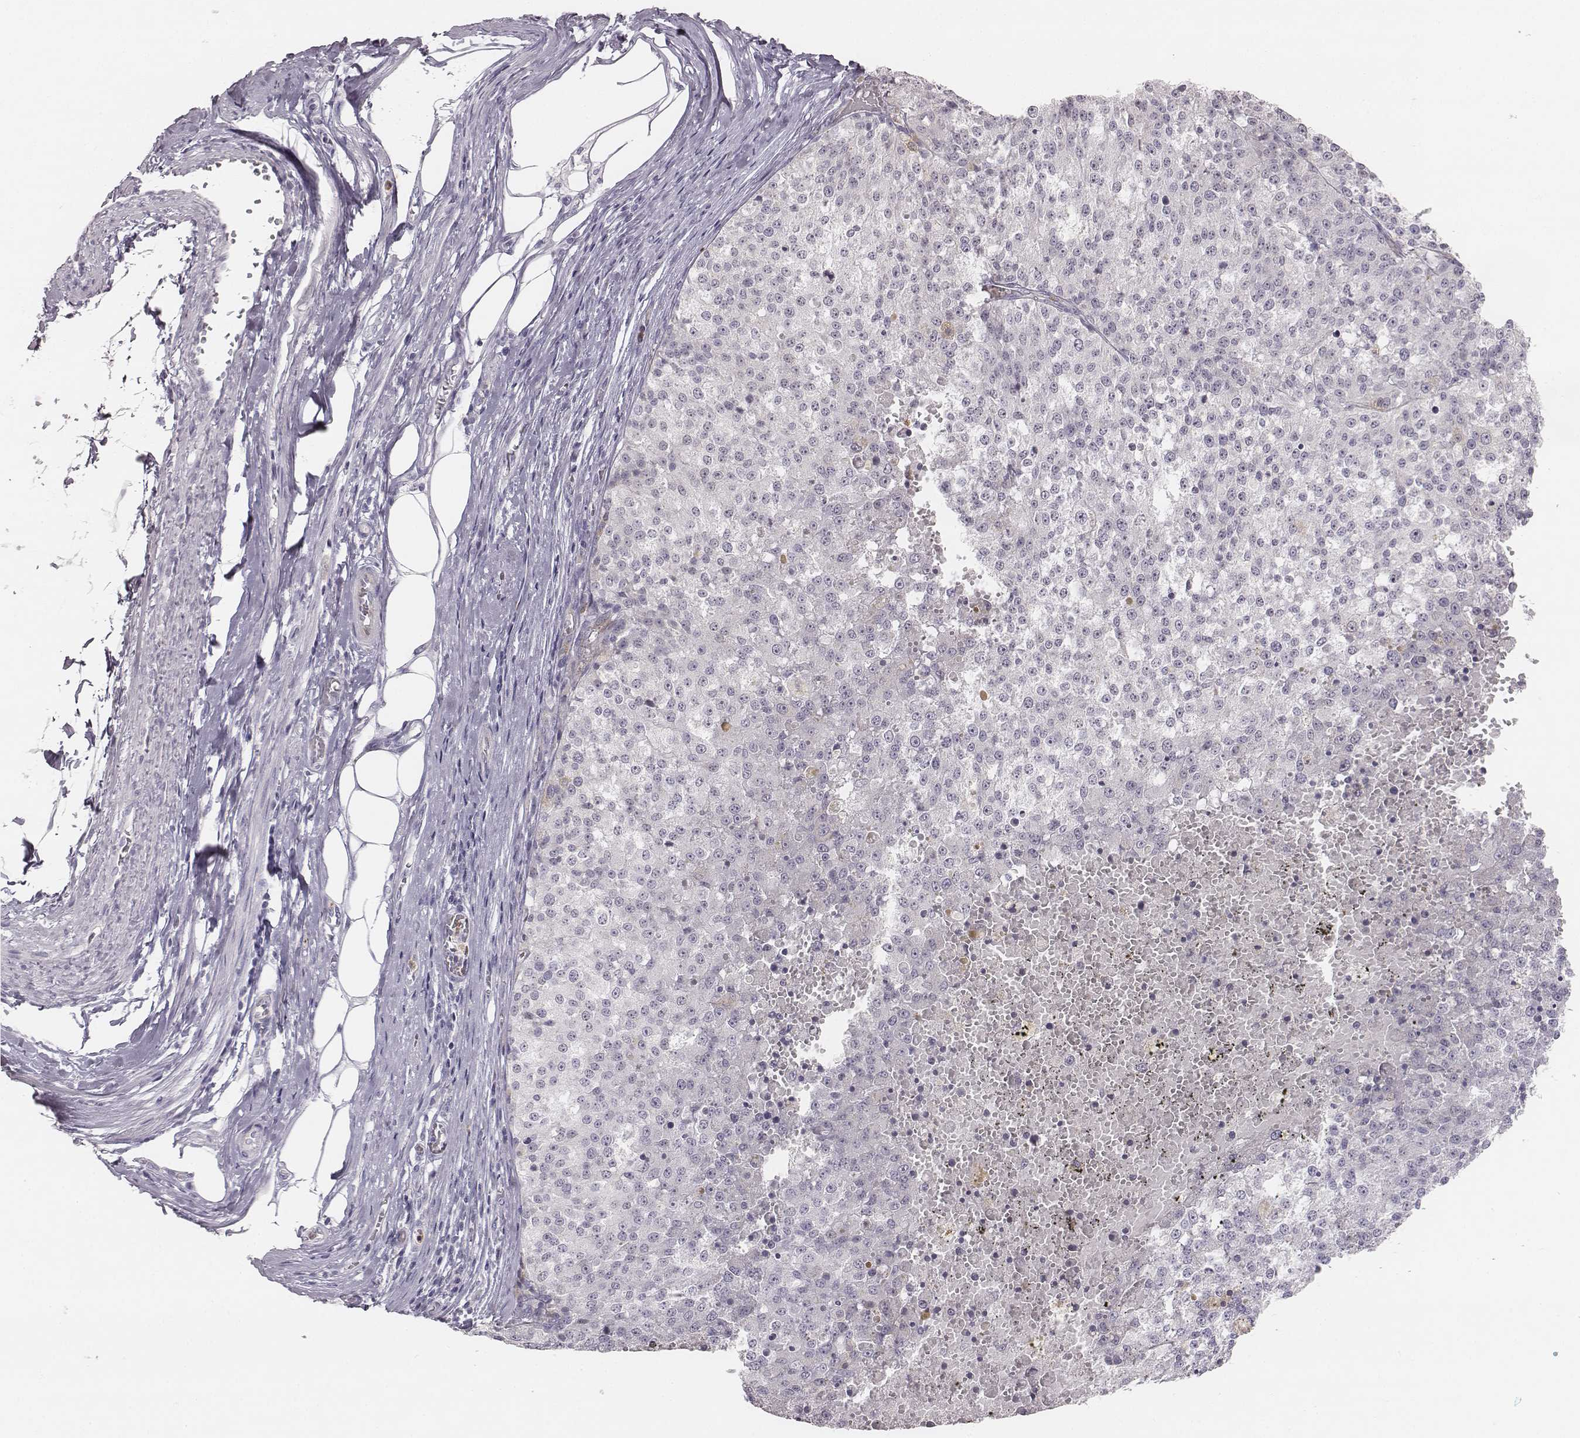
{"staining": {"intensity": "negative", "quantity": "none", "location": "none"}, "tissue": "melanoma", "cell_type": "Tumor cells", "image_type": "cancer", "snomed": [{"axis": "morphology", "description": "Malignant melanoma, Metastatic site"}, {"axis": "topography", "description": "Lymph node"}], "caption": "DAB (3,3'-diaminobenzidine) immunohistochemical staining of malignant melanoma (metastatic site) shows no significant staining in tumor cells.", "gene": "KCNJ12", "patient": {"sex": "female", "age": 64}}